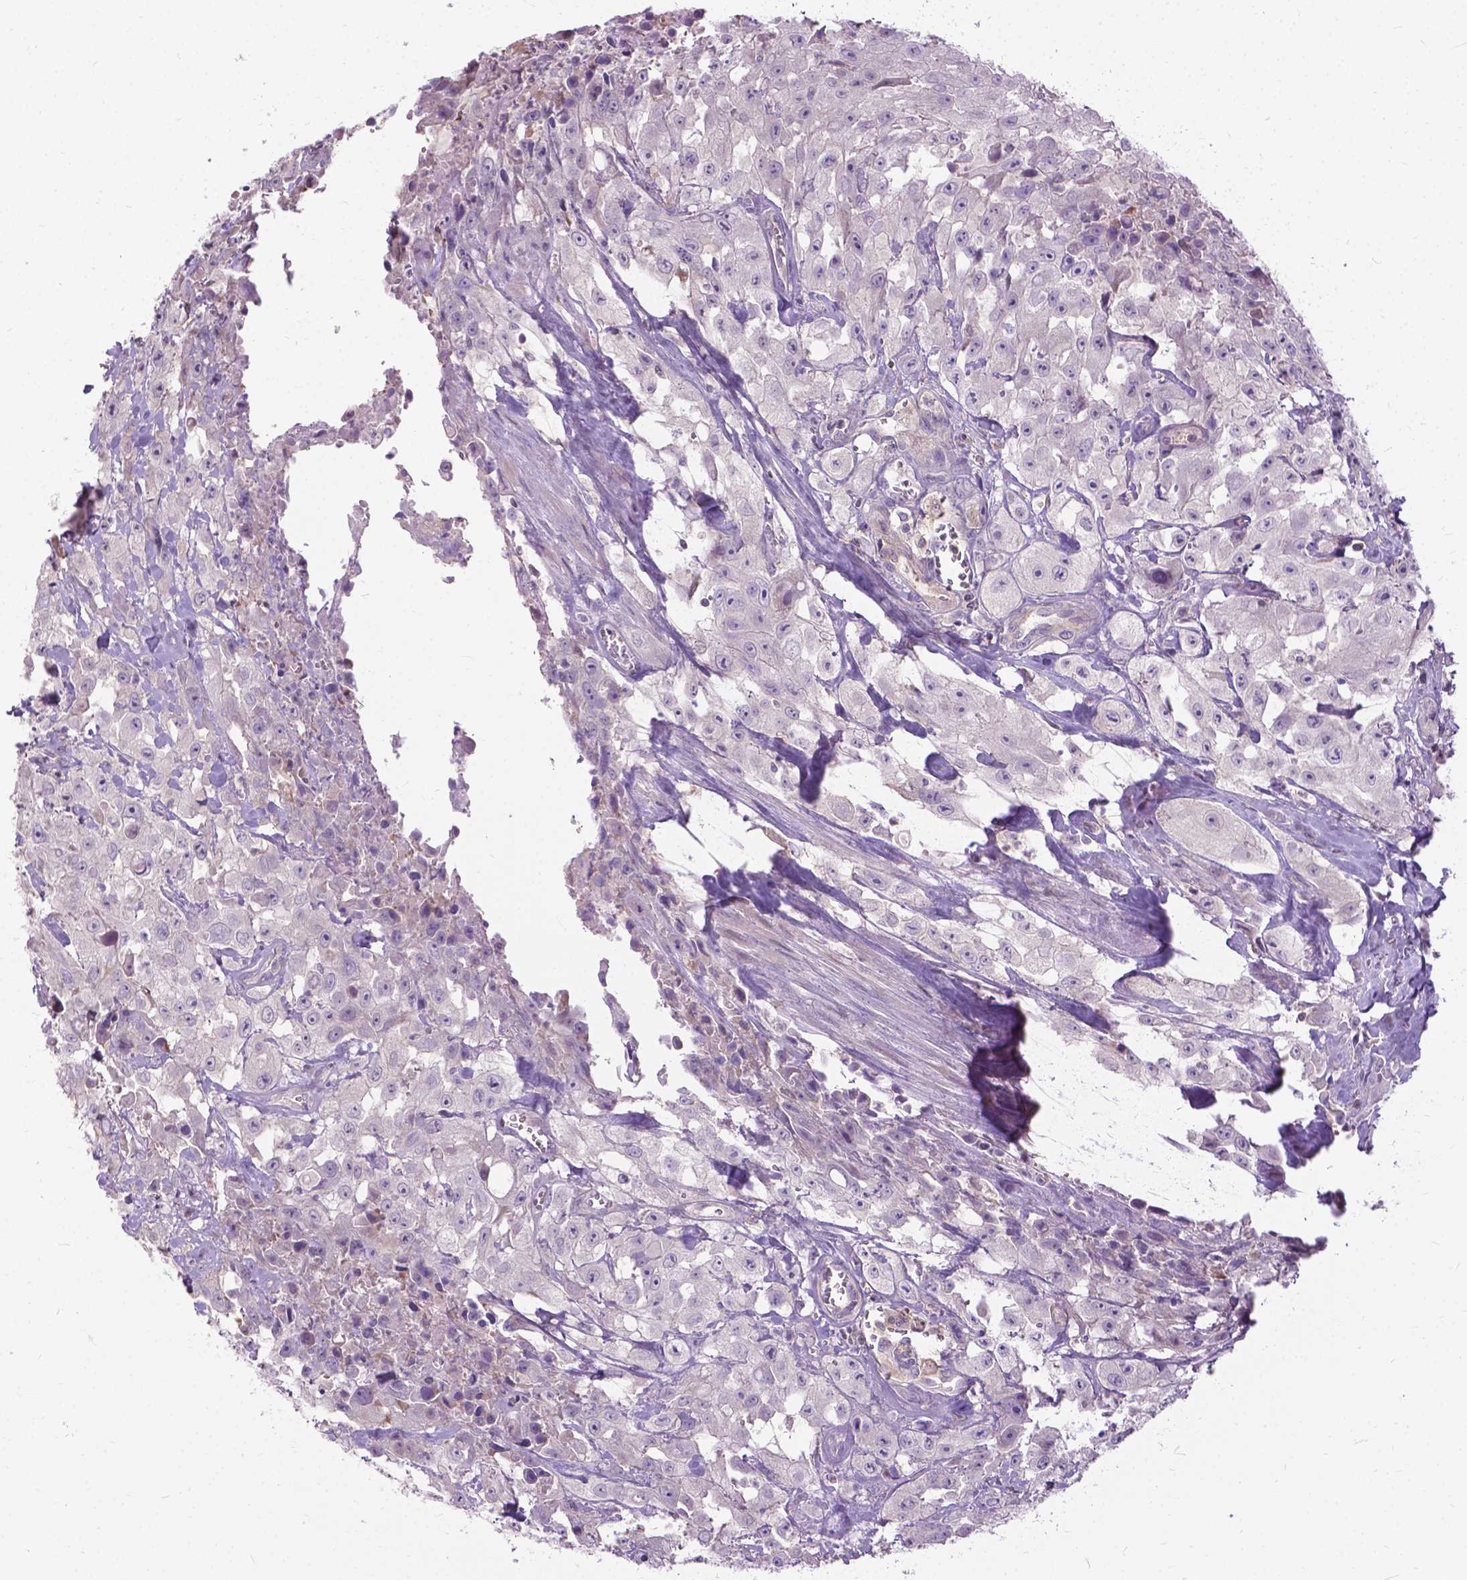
{"staining": {"intensity": "negative", "quantity": "none", "location": "none"}, "tissue": "urothelial cancer", "cell_type": "Tumor cells", "image_type": "cancer", "snomed": [{"axis": "morphology", "description": "Urothelial carcinoma, High grade"}, {"axis": "topography", "description": "Urinary bladder"}], "caption": "High magnification brightfield microscopy of urothelial cancer stained with DAB (3,3'-diaminobenzidine) (brown) and counterstained with hematoxylin (blue): tumor cells show no significant expression. (DAB immunohistochemistry (IHC) with hematoxylin counter stain).", "gene": "JAK3", "patient": {"sex": "male", "age": 79}}